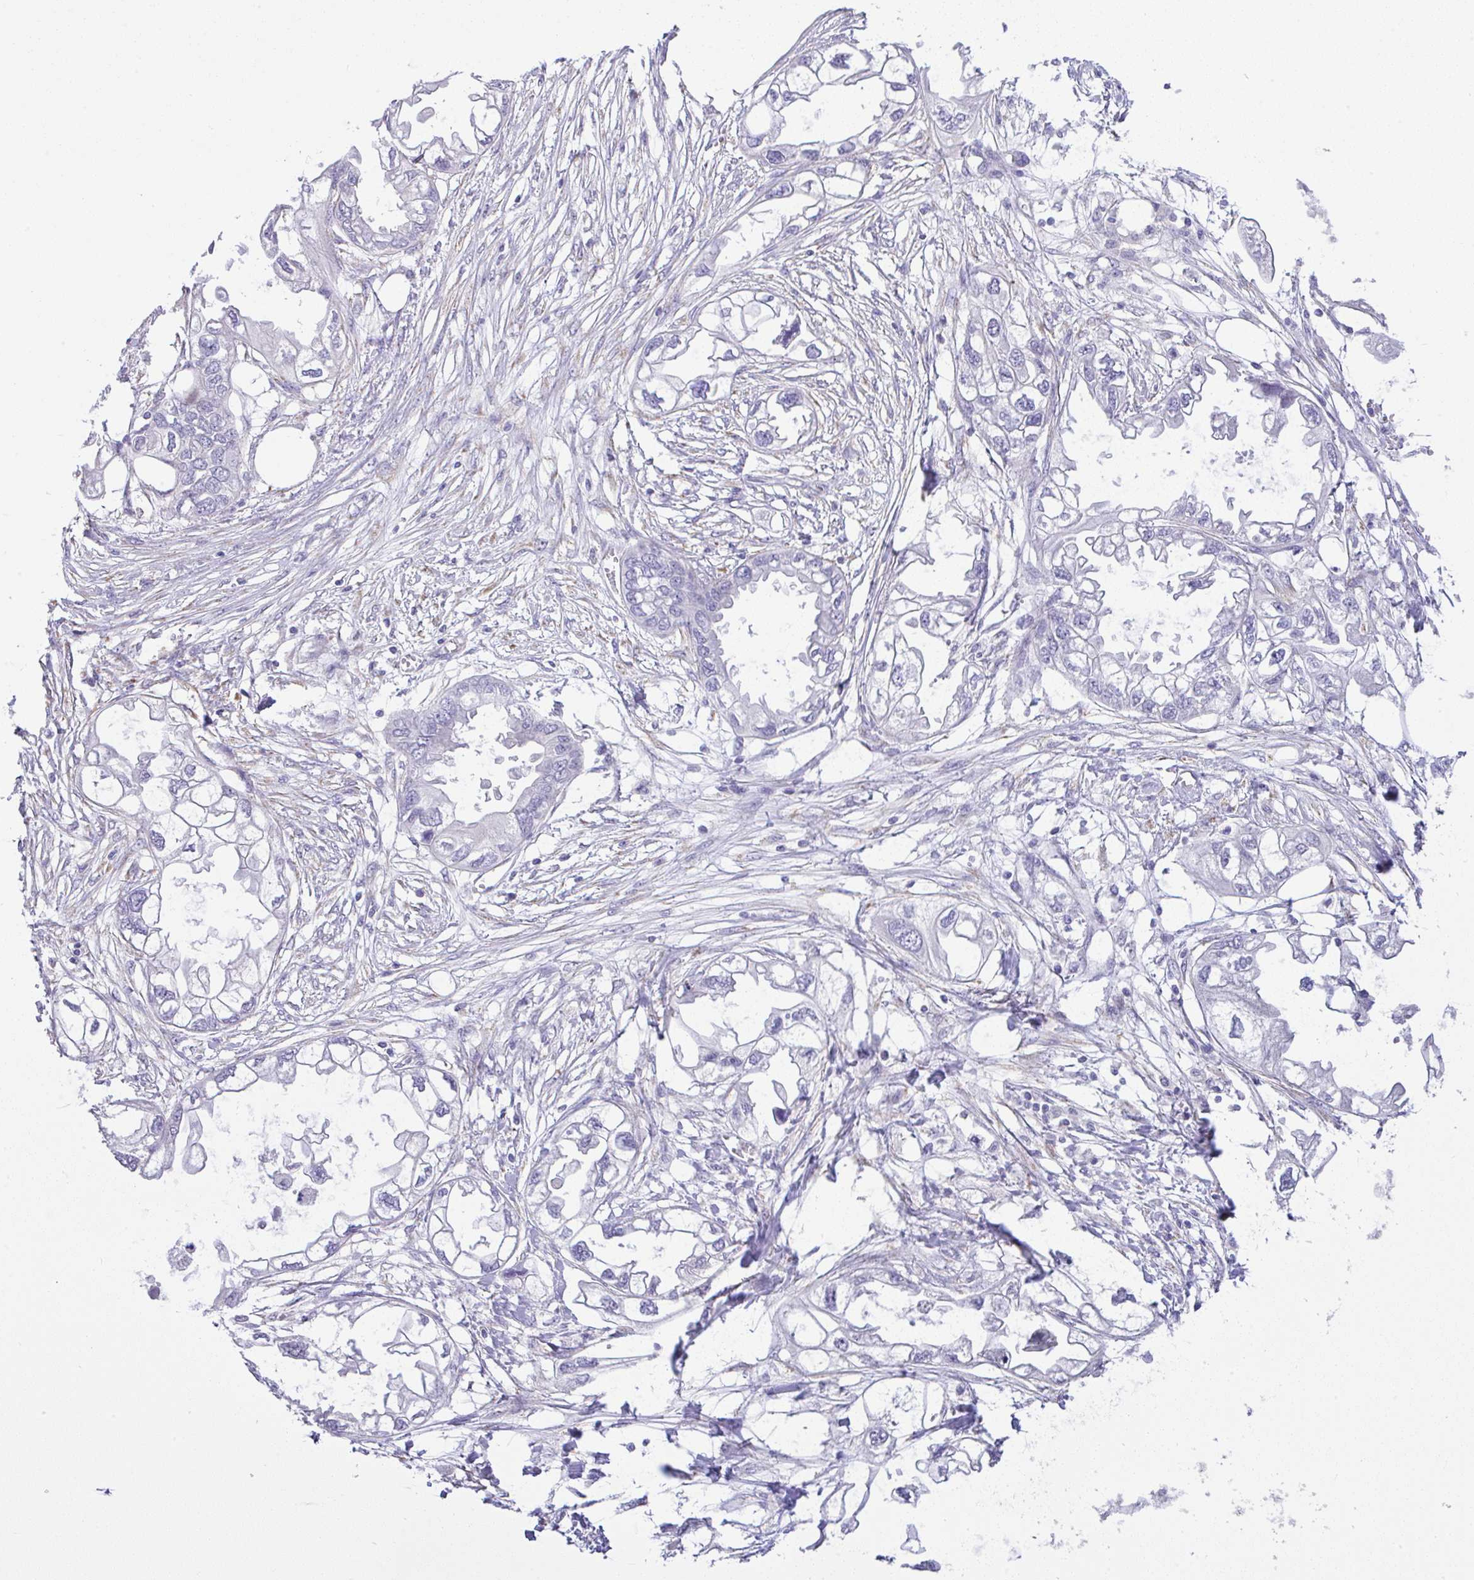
{"staining": {"intensity": "negative", "quantity": "none", "location": "none"}, "tissue": "endometrial cancer", "cell_type": "Tumor cells", "image_type": "cancer", "snomed": [{"axis": "morphology", "description": "Adenocarcinoma, NOS"}, {"axis": "morphology", "description": "Adenocarcinoma, metastatic, NOS"}, {"axis": "topography", "description": "Adipose tissue"}, {"axis": "topography", "description": "Endometrium"}], "caption": "DAB immunohistochemical staining of metastatic adenocarcinoma (endometrial) exhibits no significant positivity in tumor cells.", "gene": "CTU1", "patient": {"sex": "female", "age": 67}}